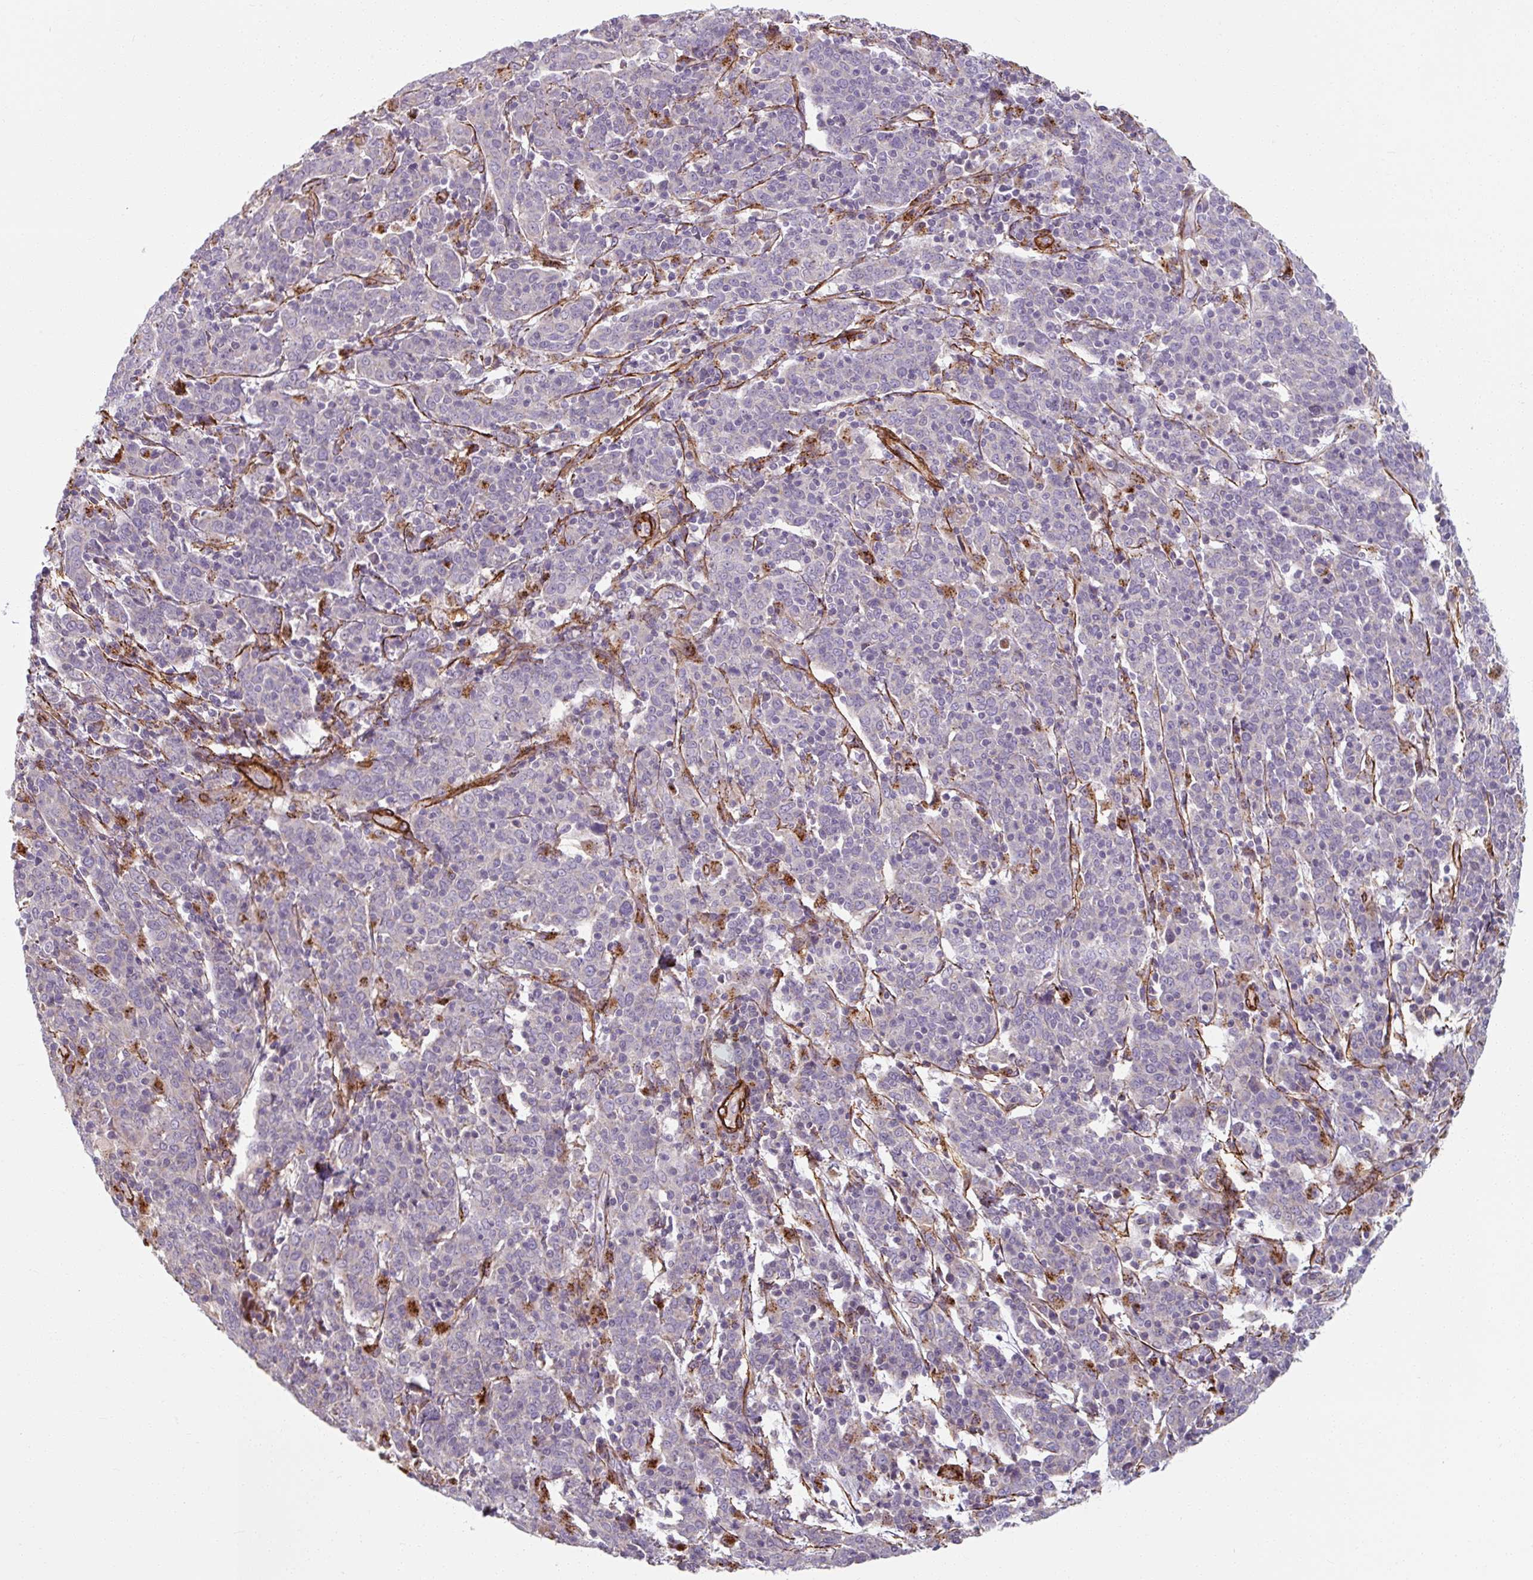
{"staining": {"intensity": "negative", "quantity": "none", "location": "none"}, "tissue": "cervical cancer", "cell_type": "Tumor cells", "image_type": "cancer", "snomed": [{"axis": "morphology", "description": "Squamous cell carcinoma, NOS"}, {"axis": "topography", "description": "Cervix"}], "caption": "Human cervical cancer stained for a protein using immunohistochemistry (IHC) displays no staining in tumor cells.", "gene": "MRPS5", "patient": {"sex": "female", "age": 67}}